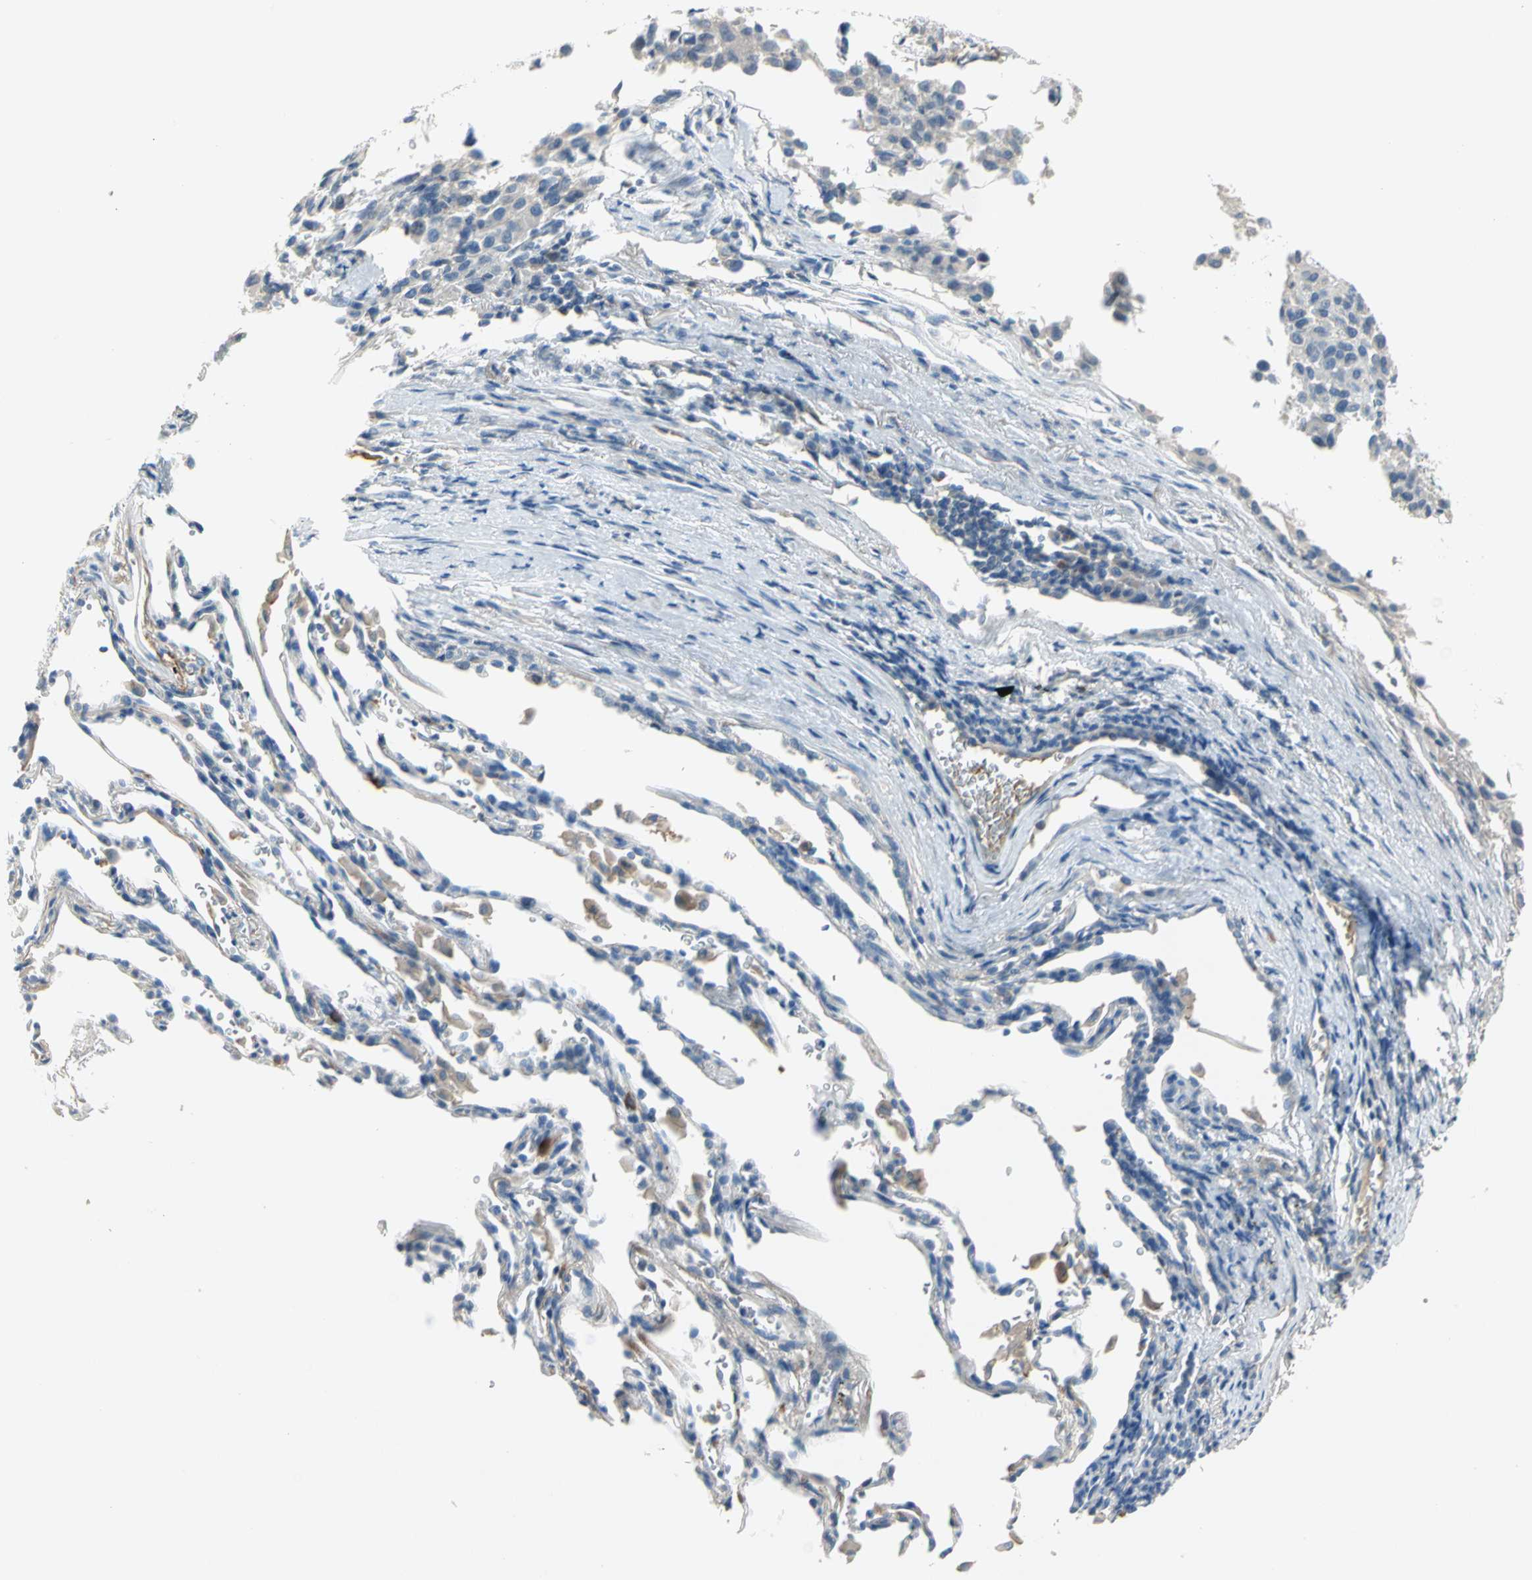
{"staining": {"intensity": "negative", "quantity": "none", "location": "none"}, "tissue": "melanoma", "cell_type": "Tumor cells", "image_type": "cancer", "snomed": [{"axis": "morphology", "description": "Malignant melanoma, Metastatic site"}, {"axis": "topography", "description": "Lung"}], "caption": "DAB (3,3'-diaminobenzidine) immunohistochemical staining of human melanoma demonstrates no significant positivity in tumor cells.", "gene": "ZIC1", "patient": {"sex": "male", "age": 64}}